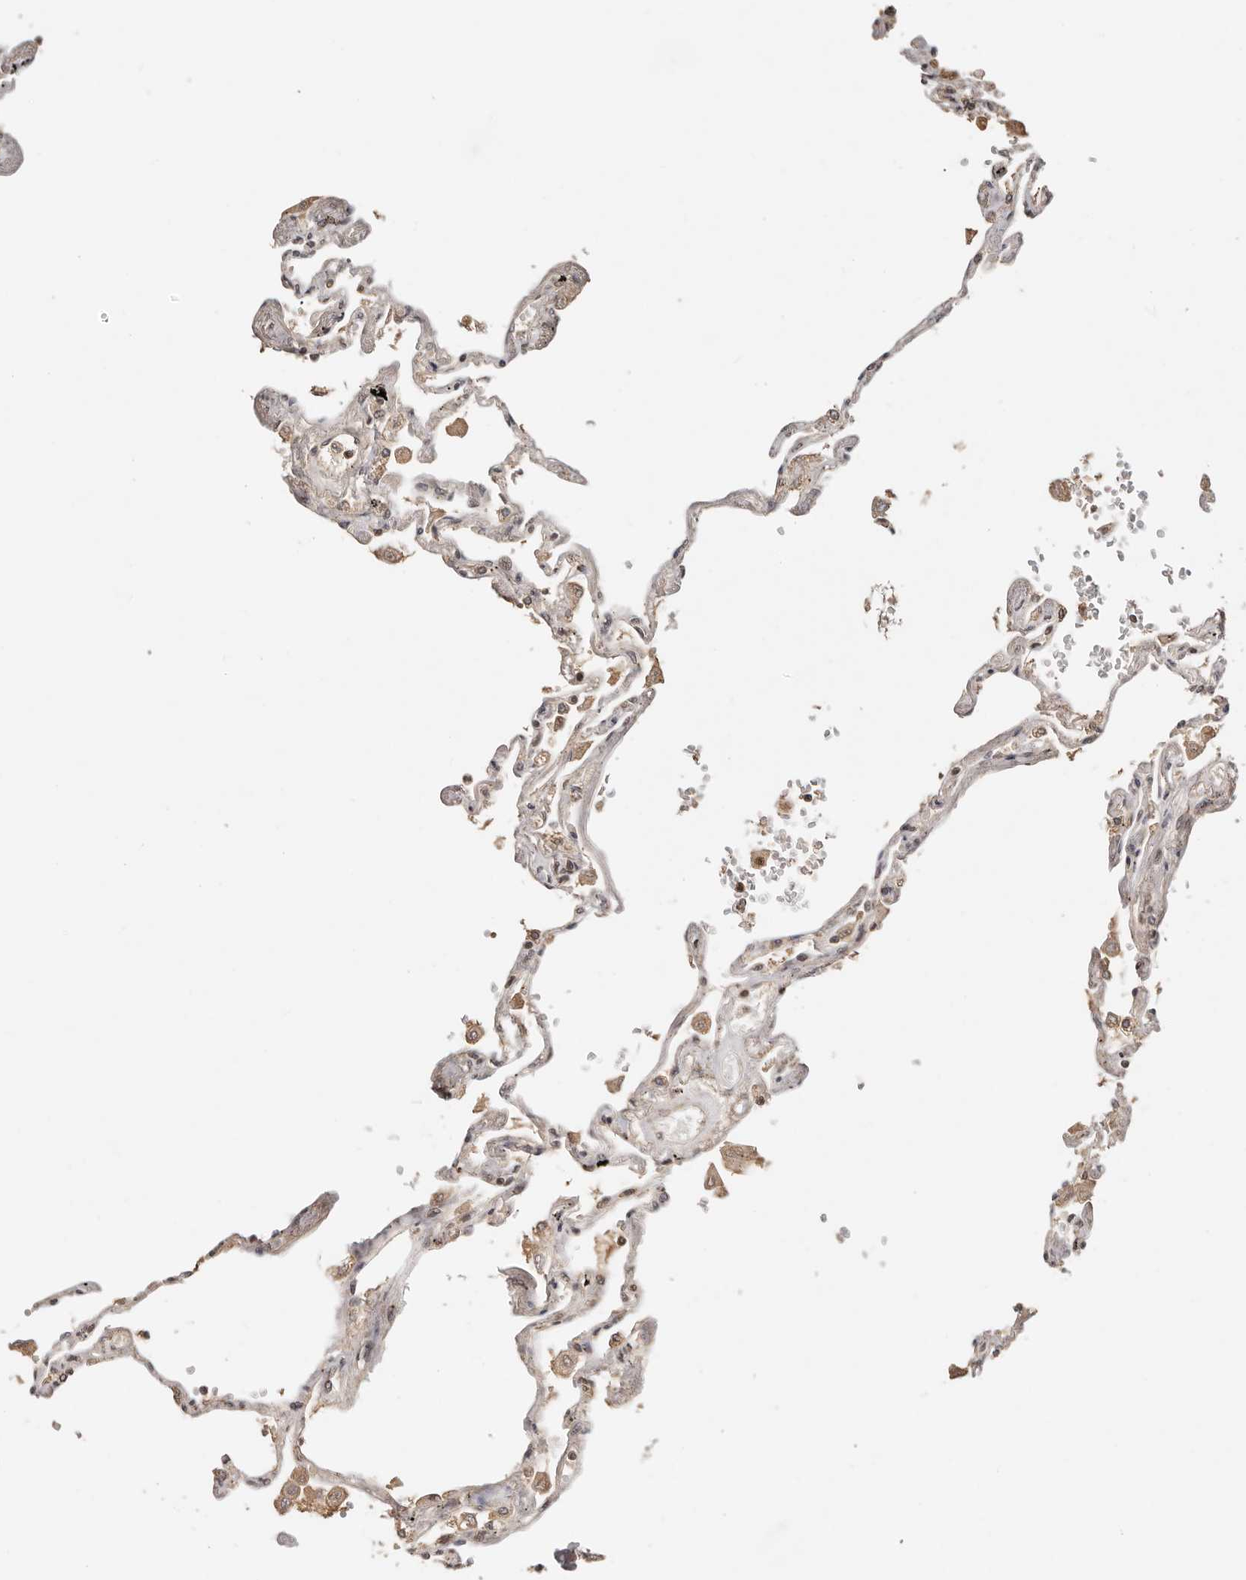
{"staining": {"intensity": "weak", "quantity": "25%-75%", "location": "cytoplasmic/membranous,nuclear"}, "tissue": "lung", "cell_type": "Alveolar cells", "image_type": "normal", "snomed": [{"axis": "morphology", "description": "Normal tissue, NOS"}, {"axis": "topography", "description": "Lung"}], "caption": "Weak cytoplasmic/membranous,nuclear positivity is present in about 25%-75% of alveolar cells in normal lung.", "gene": "SEC14L1", "patient": {"sex": "female", "age": 67}}